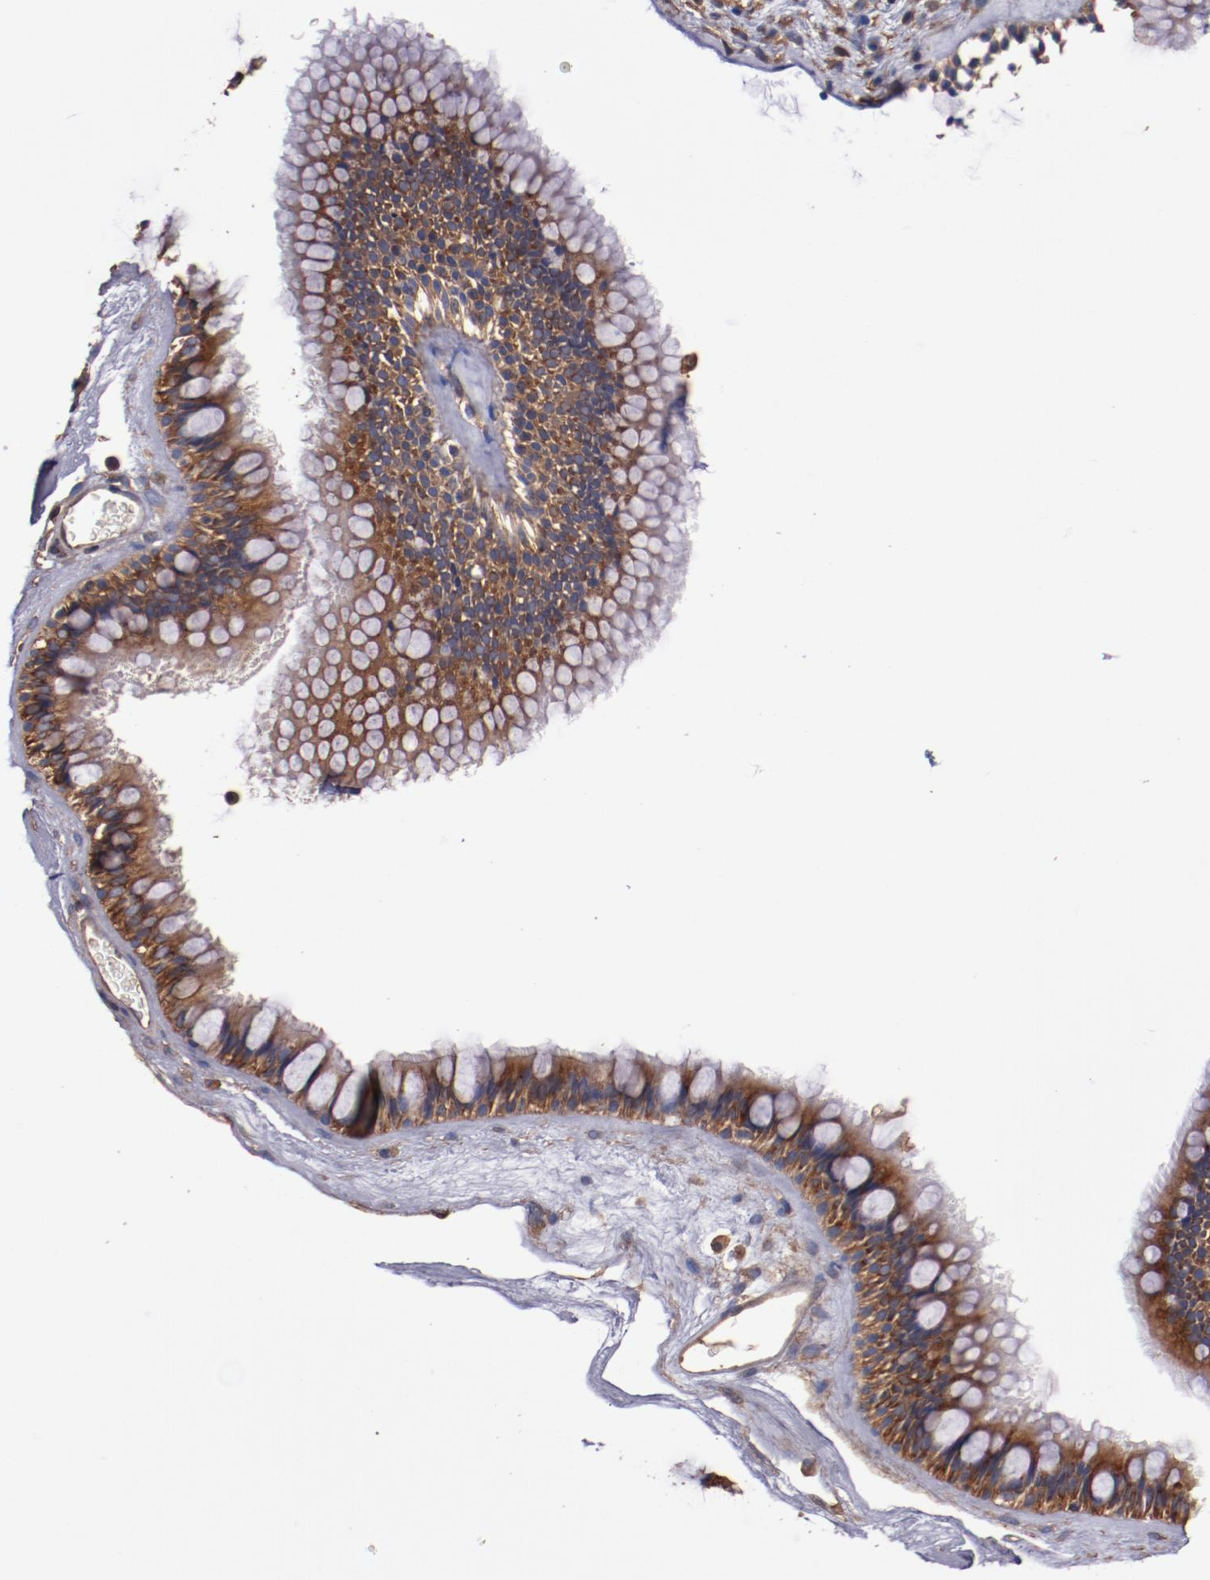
{"staining": {"intensity": "strong", "quantity": ">75%", "location": "cytoplasmic/membranous"}, "tissue": "nasopharynx", "cell_type": "Respiratory epithelial cells", "image_type": "normal", "snomed": [{"axis": "morphology", "description": "Normal tissue, NOS"}, {"axis": "morphology", "description": "Inflammation, NOS"}, {"axis": "topography", "description": "Nasopharynx"}], "caption": "A brown stain highlights strong cytoplasmic/membranous staining of a protein in respiratory epithelial cells of unremarkable nasopharynx.", "gene": "TMOD3", "patient": {"sex": "male", "age": 48}}